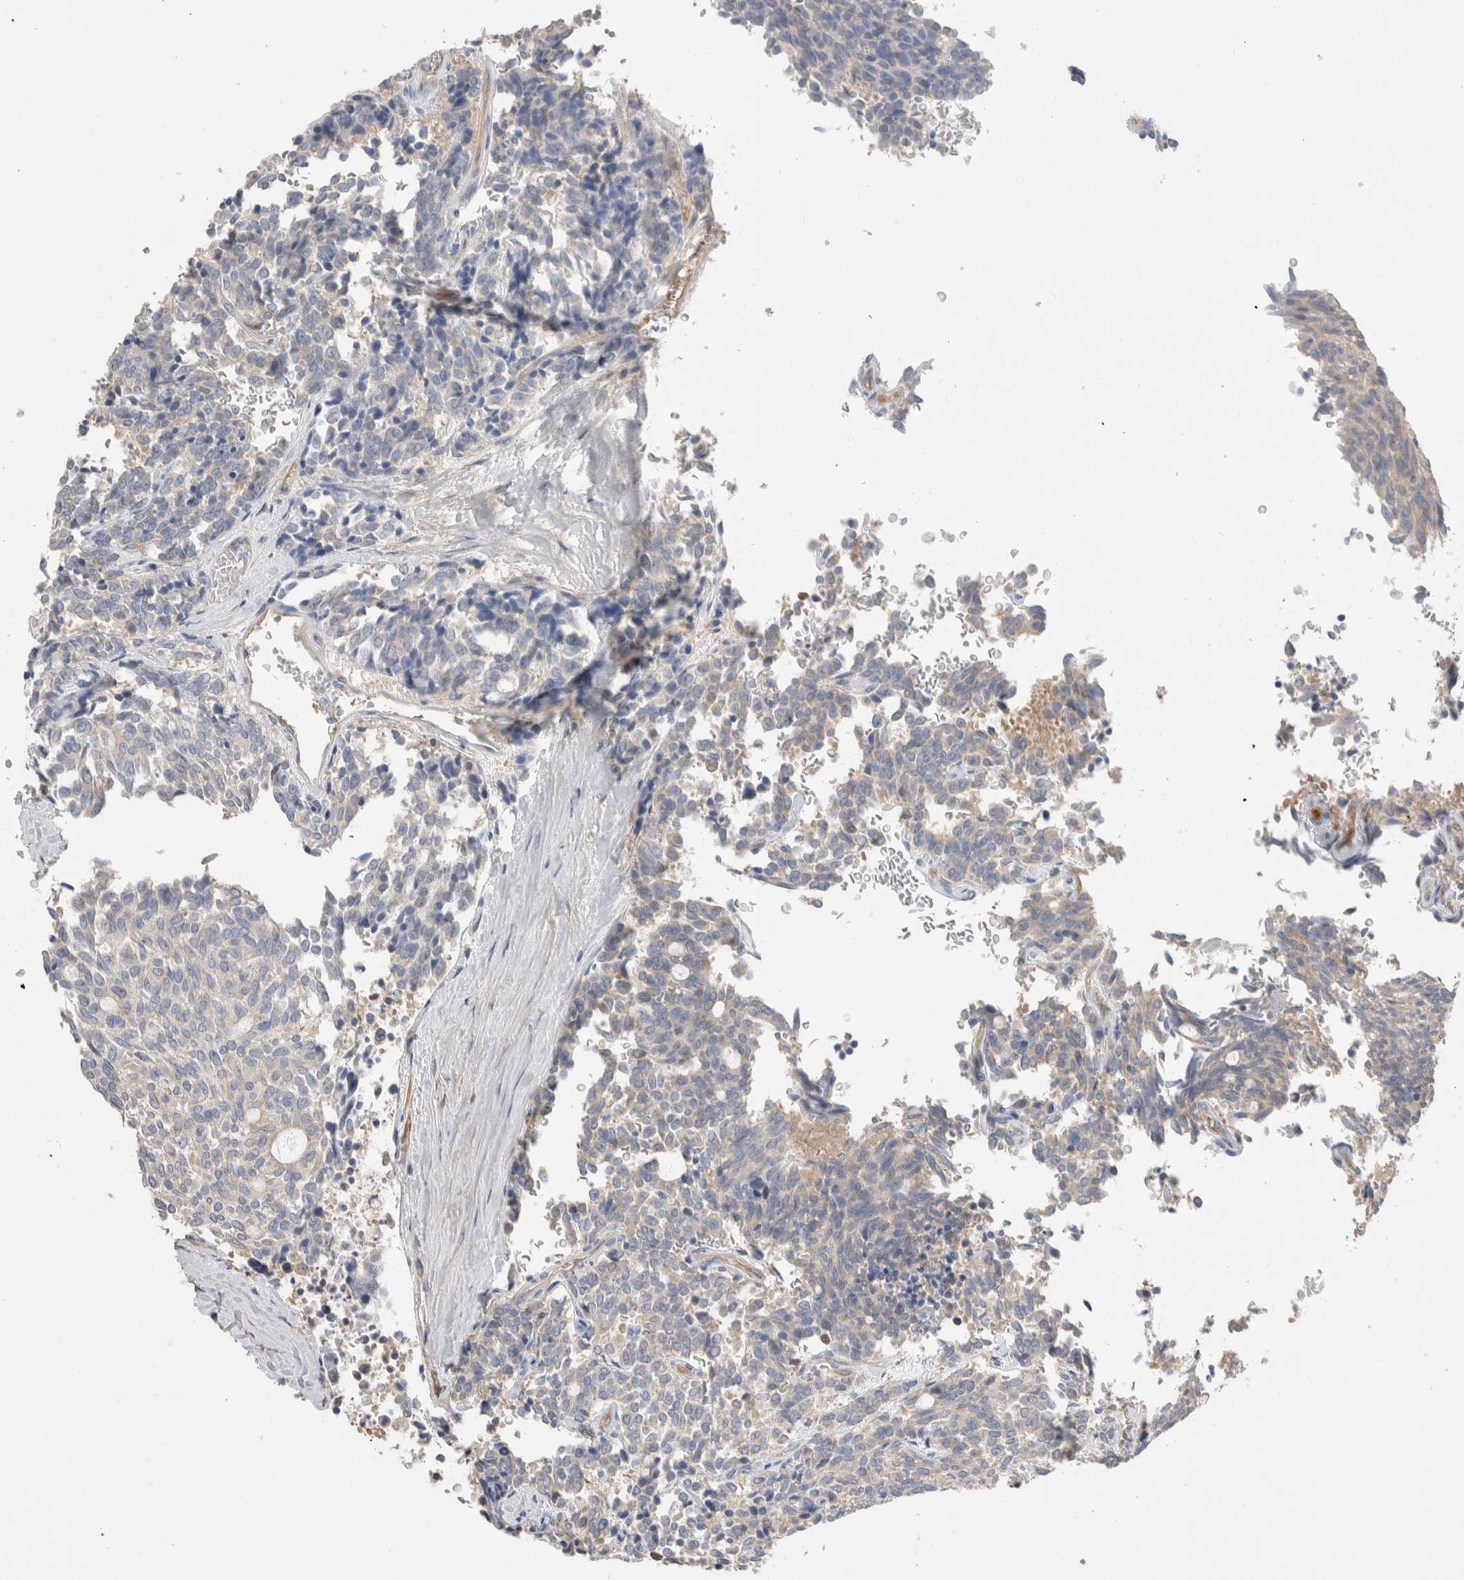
{"staining": {"intensity": "weak", "quantity": "<25%", "location": "cytoplasmic/membranous"}, "tissue": "carcinoid", "cell_type": "Tumor cells", "image_type": "cancer", "snomed": [{"axis": "morphology", "description": "Carcinoid, malignant, NOS"}, {"axis": "topography", "description": "Pancreas"}], "caption": "Immunohistochemistry (IHC) micrograph of neoplastic tissue: human carcinoid (malignant) stained with DAB (3,3'-diaminobenzidine) shows no significant protein positivity in tumor cells. Nuclei are stained in blue.", "gene": "CAPN2", "patient": {"sex": "female", "age": 54}}